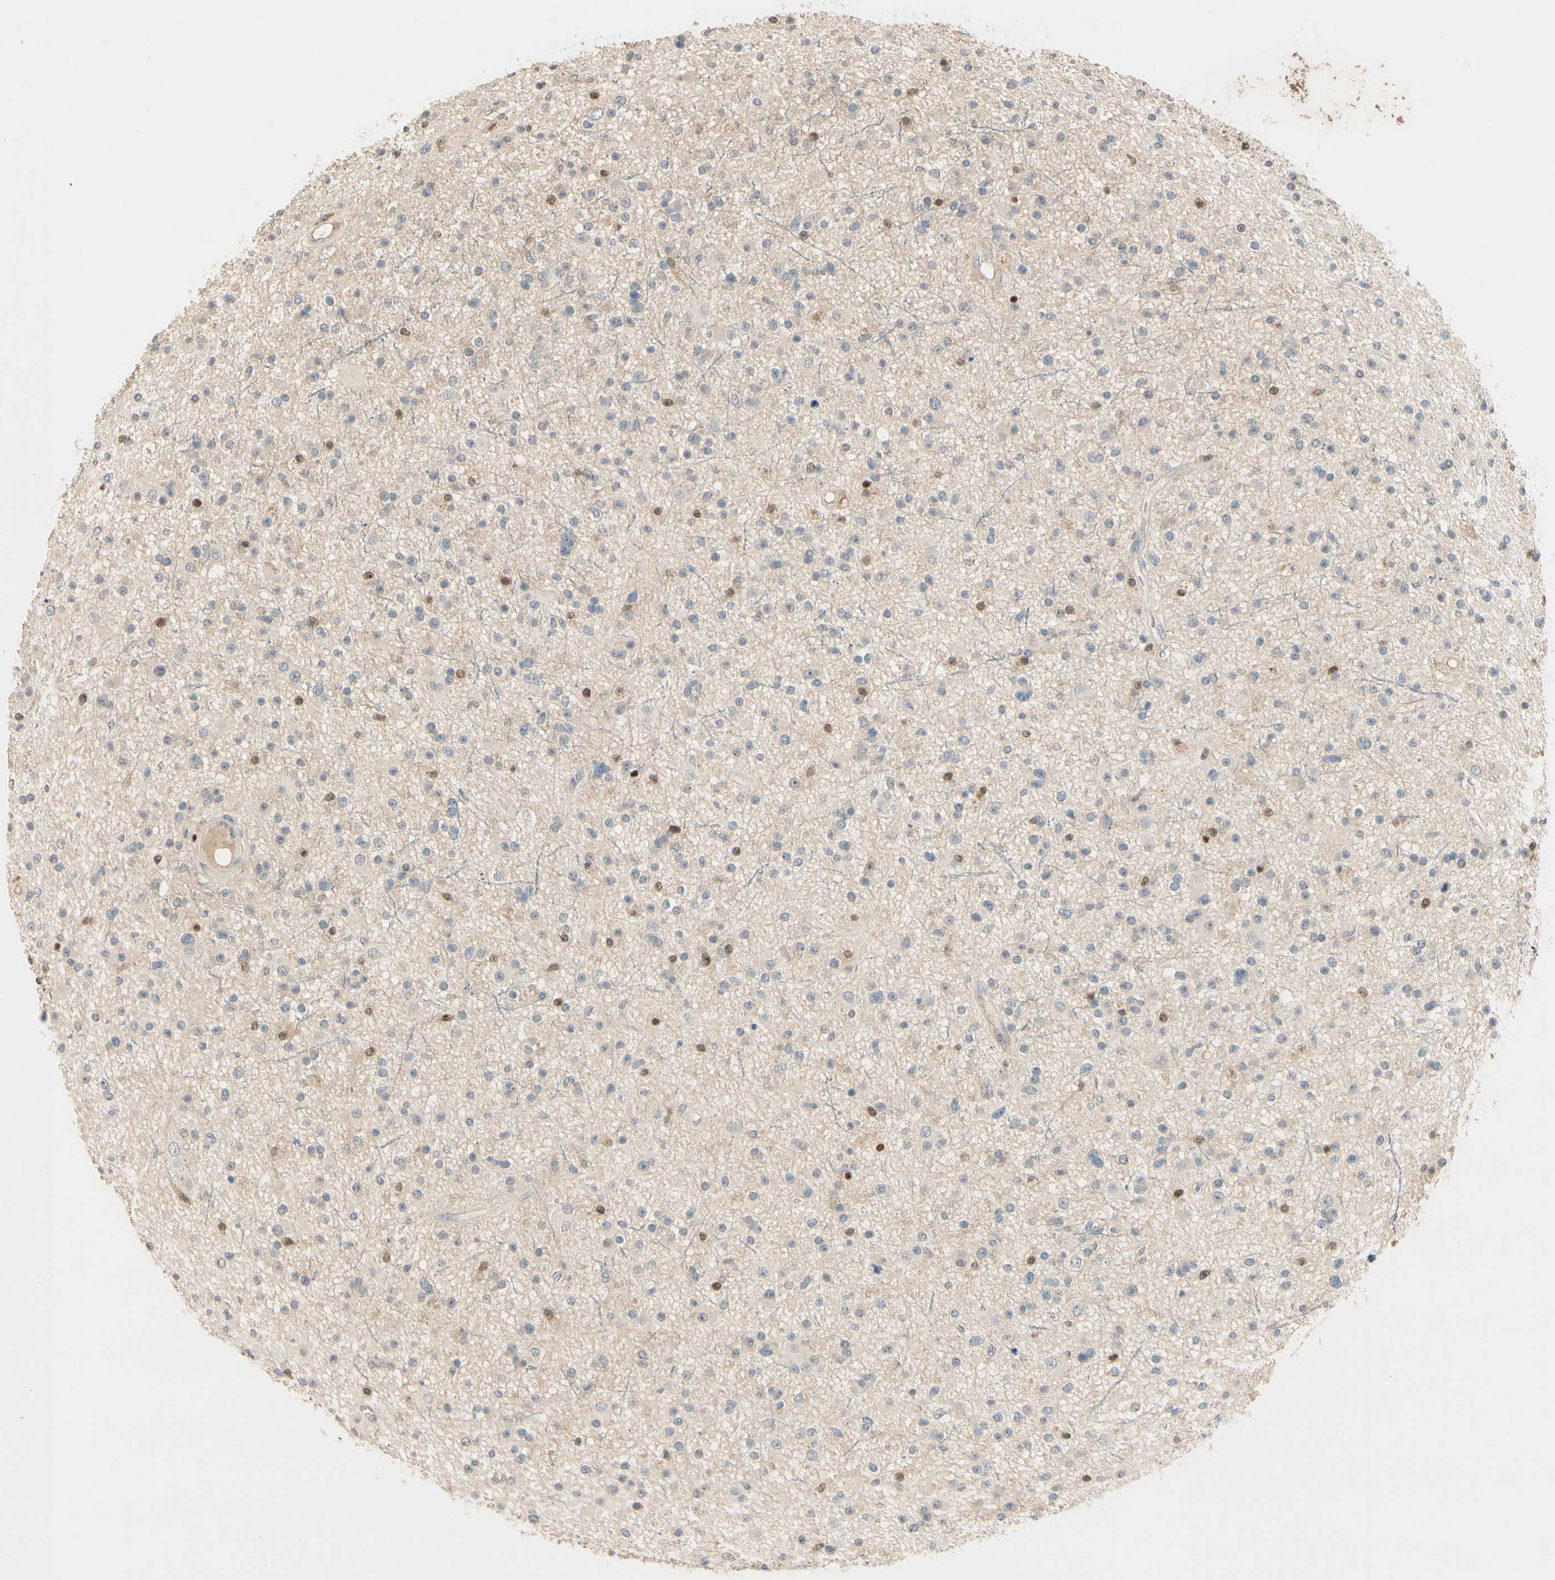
{"staining": {"intensity": "strong", "quantity": "<25%", "location": "nuclear"}, "tissue": "glioma", "cell_type": "Tumor cells", "image_type": "cancer", "snomed": [{"axis": "morphology", "description": "Glioma, malignant, High grade"}, {"axis": "topography", "description": "Brain"}], "caption": "Glioma stained with a brown dye exhibits strong nuclear positive expression in about <25% of tumor cells.", "gene": "NFYA", "patient": {"sex": "male", "age": 33}}